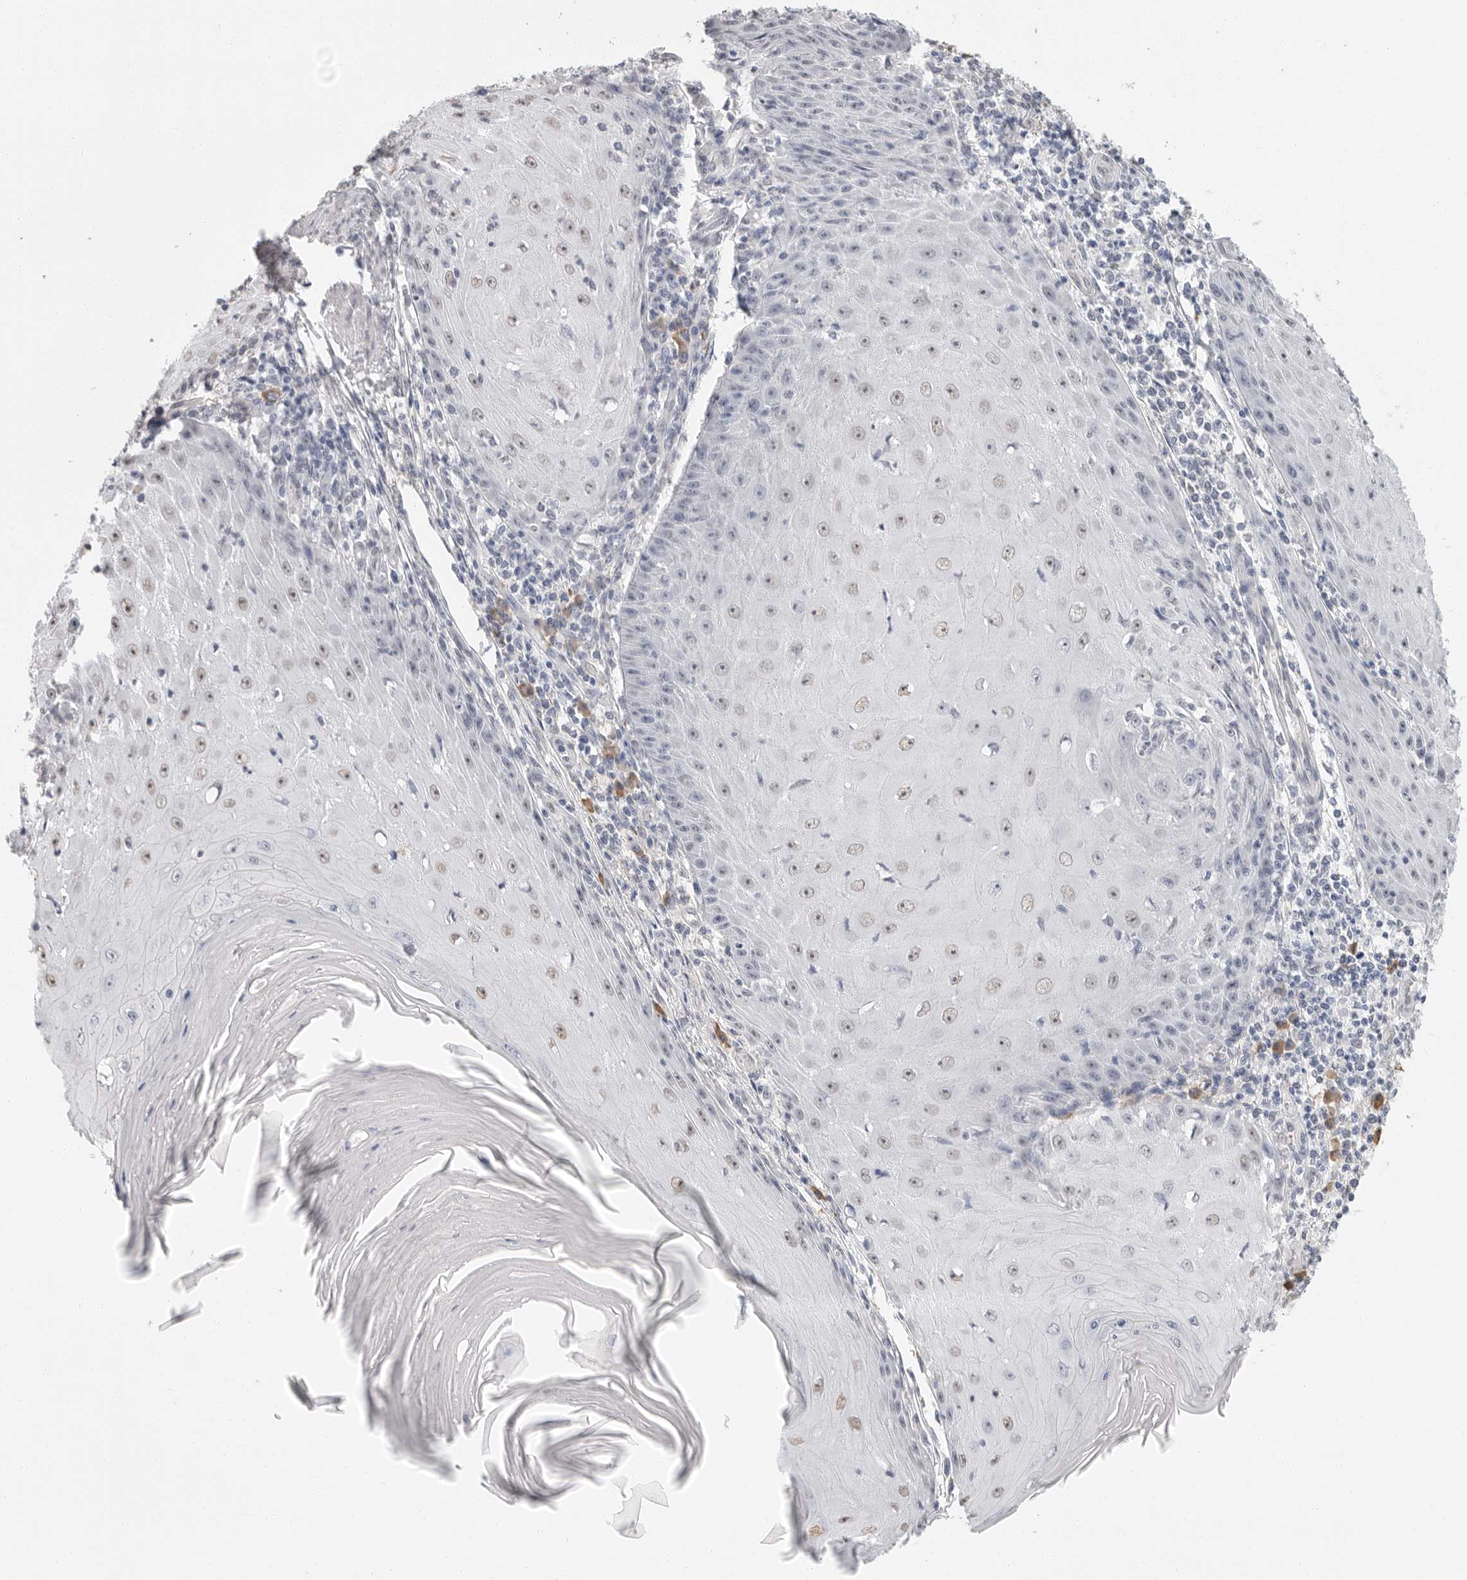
{"staining": {"intensity": "weak", "quantity": "25%-75%", "location": "nuclear"}, "tissue": "skin cancer", "cell_type": "Tumor cells", "image_type": "cancer", "snomed": [{"axis": "morphology", "description": "Squamous cell carcinoma, NOS"}, {"axis": "topography", "description": "Skin"}], "caption": "Human squamous cell carcinoma (skin) stained with a protein marker displays weak staining in tumor cells.", "gene": "ARHGEF10", "patient": {"sex": "female", "age": 73}}